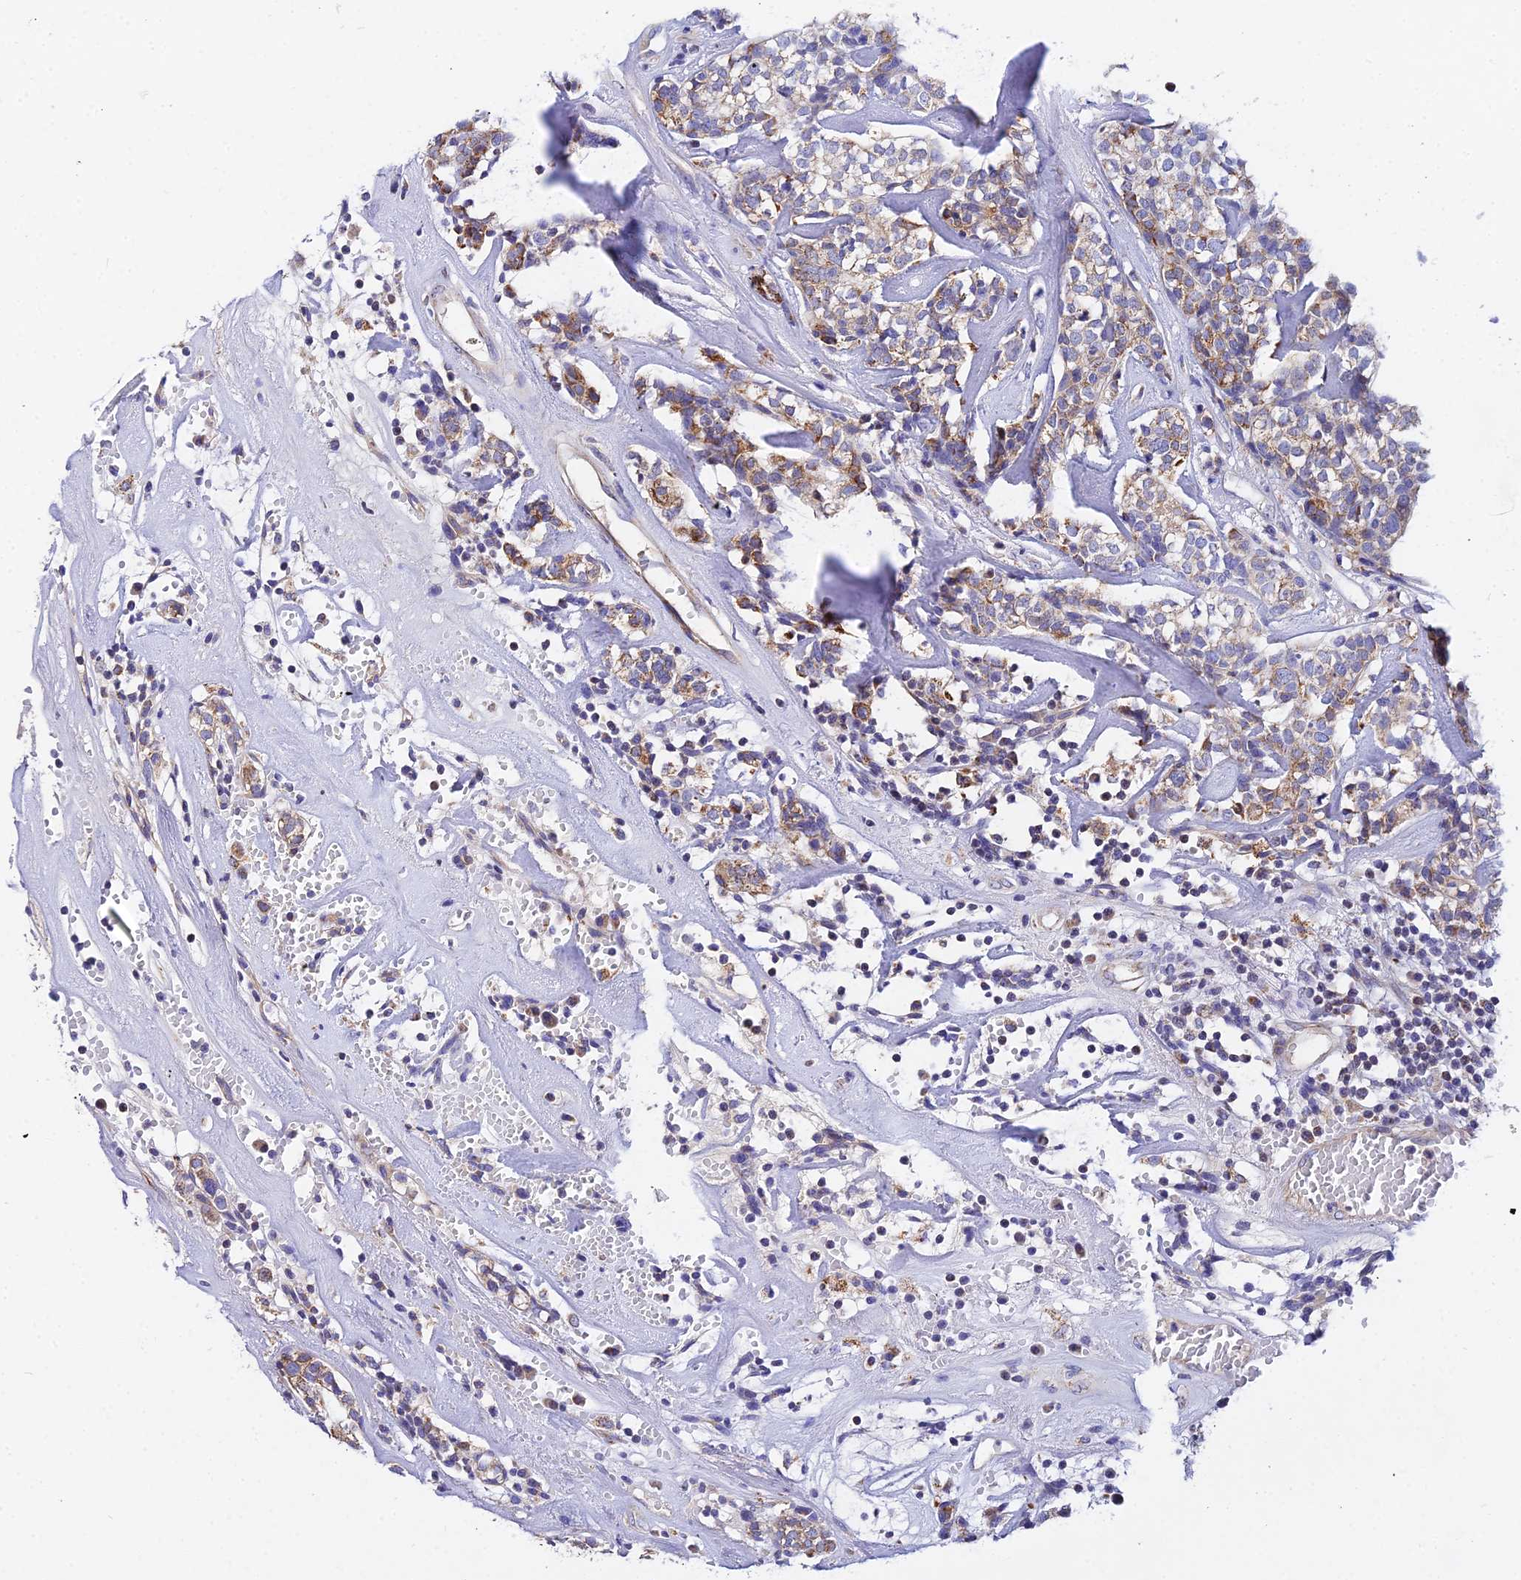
{"staining": {"intensity": "moderate", "quantity": "25%-75%", "location": "cytoplasmic/membranous"}, "tissue": "head and neck cancer", "cell_type": "Tumor cells", "image_type": "cancer", "snomed": [{"axis": "morphology", "description": "Adenocarcinoma, NOS"}, {"axis": "topography", "description": "Salivary gland"}, {"axis": "topography", "description": "Head-Neck"}], "caption": "This micrograph reveals immunohistochemistry (IHC) staining of head and neck cancer (adenocarcinoma), with medium moderate cytoplasmic/membranous positivity in about 25%-75% of tumor cells.", "gene": "ACOT2", "patient": {"sex": "female", "age": 65}}